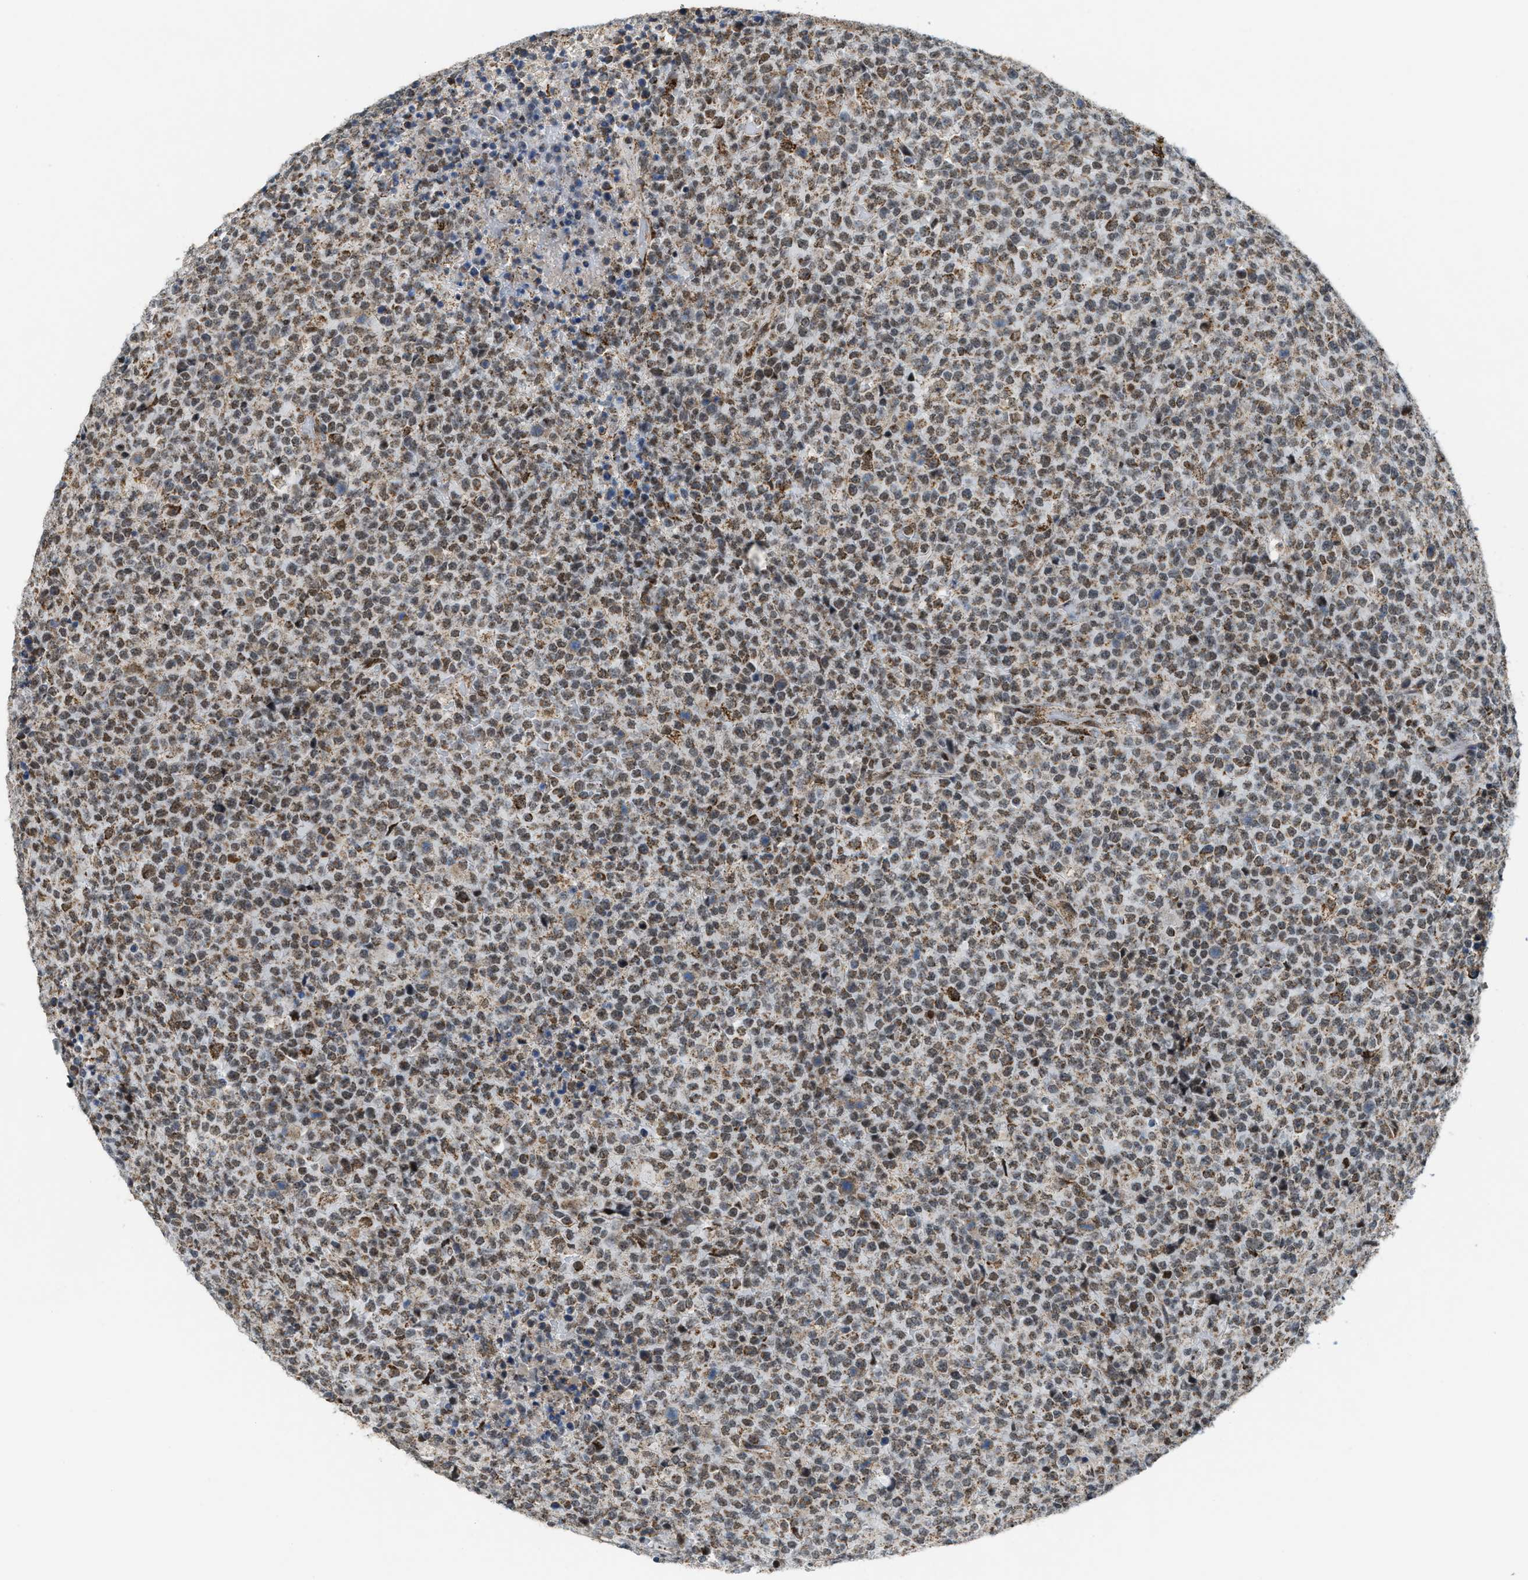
{"staining": {"intensity": "moderate", "quantity": ">75%", "location": "cytoplasmic/membranous,nuclear"}, "tissue": "lymphoma", "cell_type": "Tumor cells", "image_type": "cancer", "snomed": [{"axis": "morphology", "description": "Malignant lymphoma, non-Hodgkin's type, High grade"}, {"axis": "topography", "description": "Lymph node"}], "caption": "Moderate cytoplasmic/membranous and nuclear expression is identified in about >75% of tumor cells in lymphoma.", "gene": "HIBADH", "patient": {"sex": "male", "age": 13}}